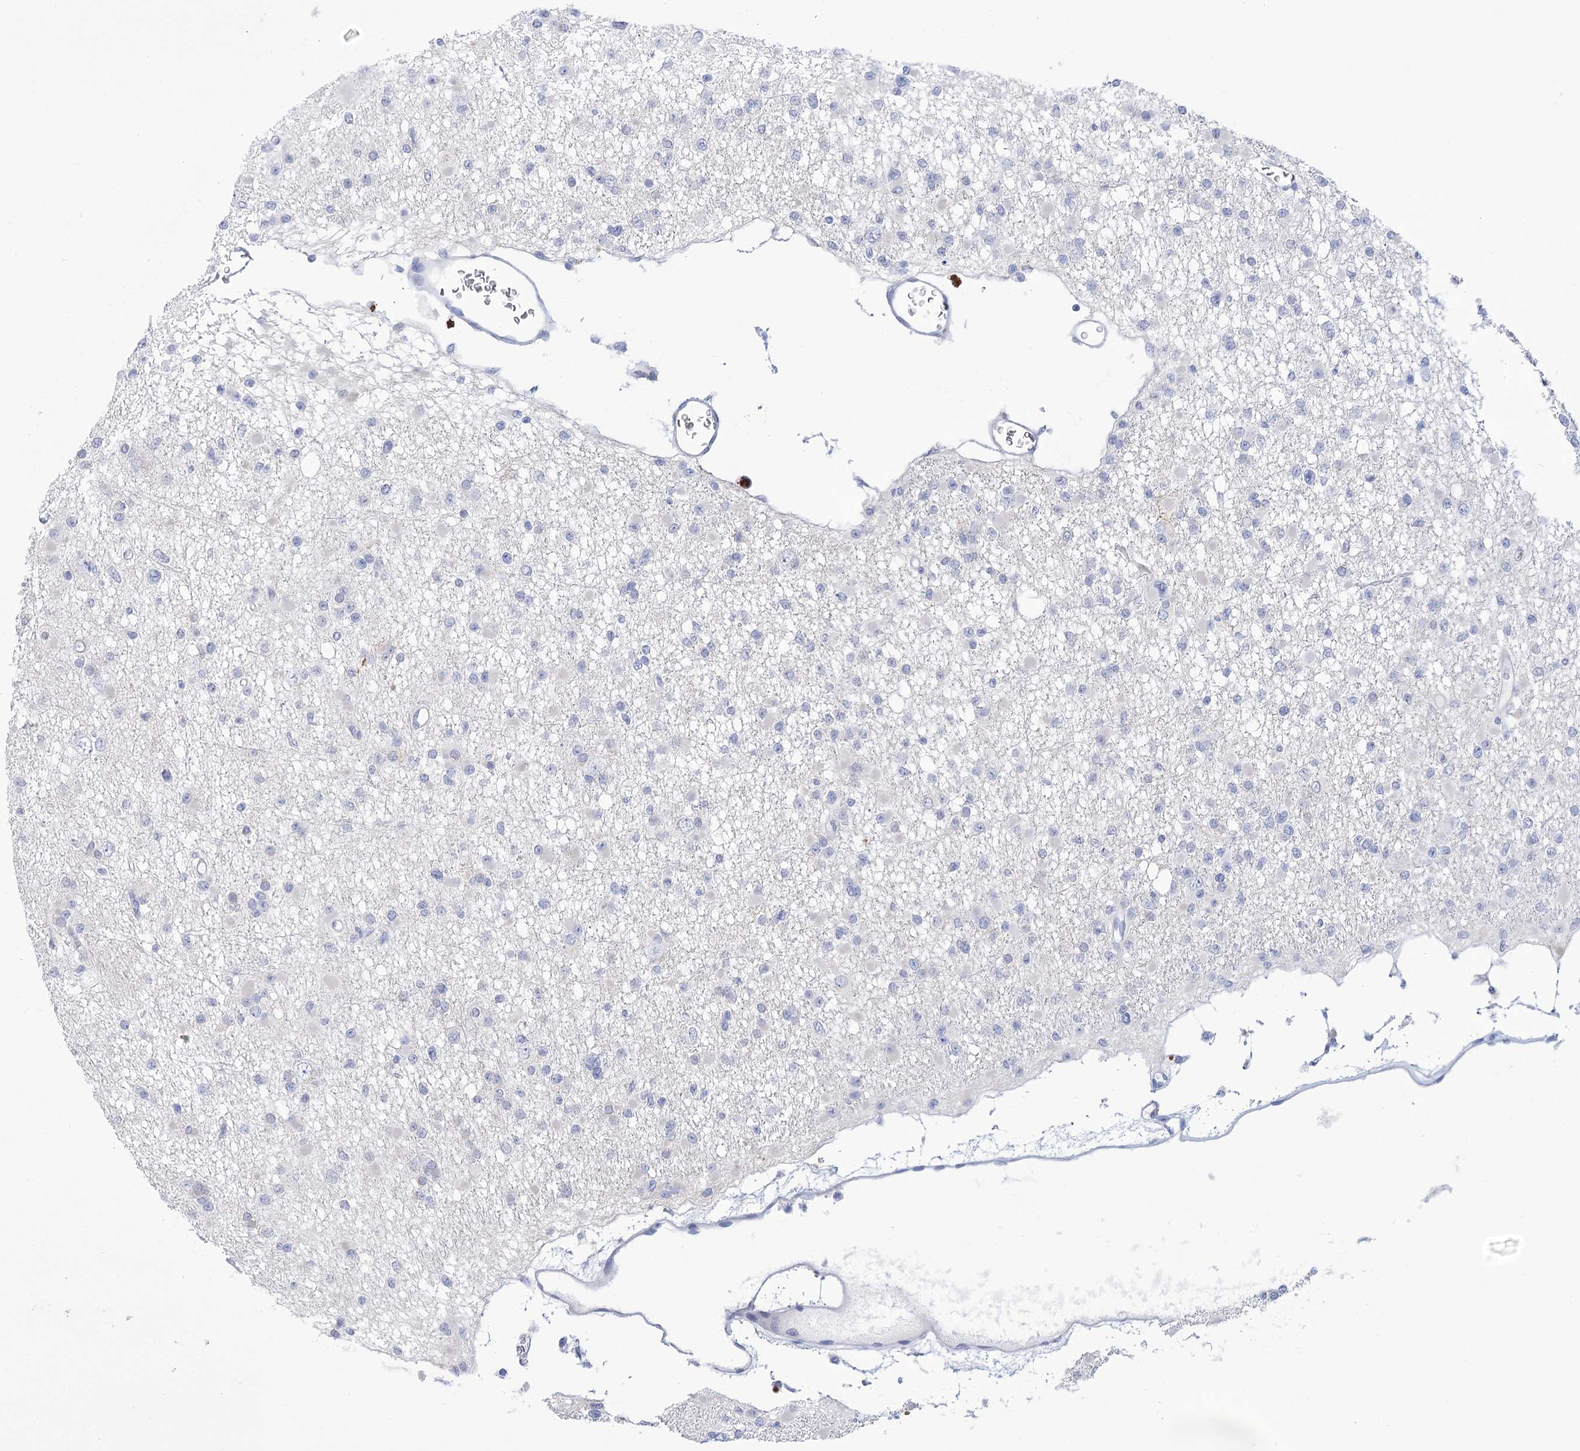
{"staining": {"intensity": "negative", "quantity": "none", "location": "none"}, "tissue": "glioma", "cell_type": "Tumor cells", "image_type": "cancer", "snomed": [{"axis": "morphology", "description": "Glioma, malignant, Low grade"}, {"axis": "topography", "description": "Brain"}], "caption": "A photomicrograph of human glioma is negative for staining in tumor cells.", "gene": "PBLD", "patient": {"sex": "female", "age": 22}}